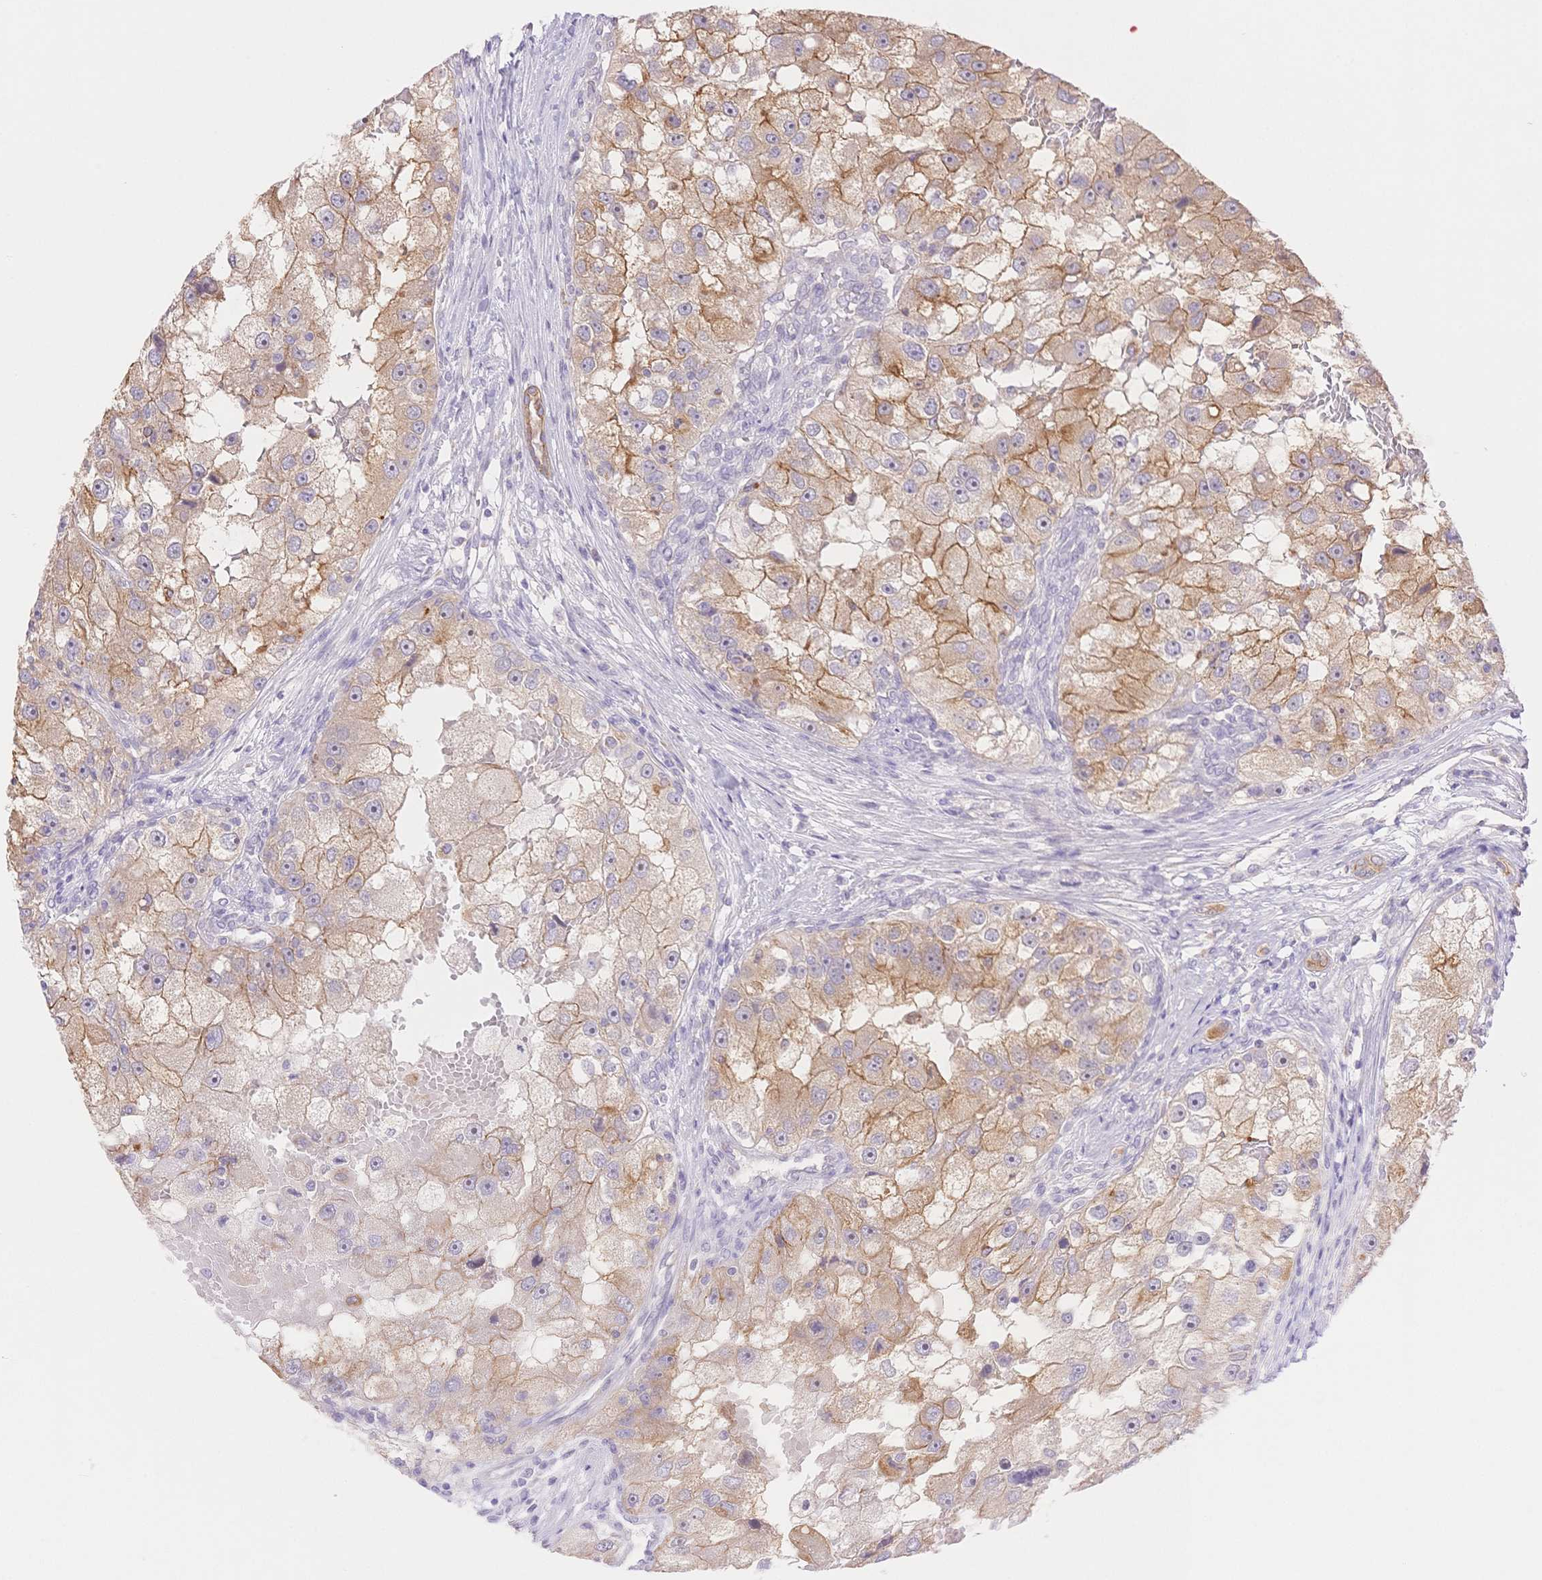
{"staining": {"intensity": "moderate", "quantity": "25%-75%", "location": "cytoplasmic/membranous"}, "tissue": "renal cancer", "cell_type": "Tumor cells", "image_type": "cancer", "snomed": [{"axis": "morphology", "description": "Adenocarcinoma, NOS"}, {"axis": "topography", "description": "Kidney"}], "caption": "Approximately 25%-75% of tumor cells in human adenocarcinoma (renal) reveal moderate cytoplasmic/membranous protein staining as visualized by brown immunohistochemical staining.", "gene": "WDR54", "patient": {"sex": "male", "age": 63}}